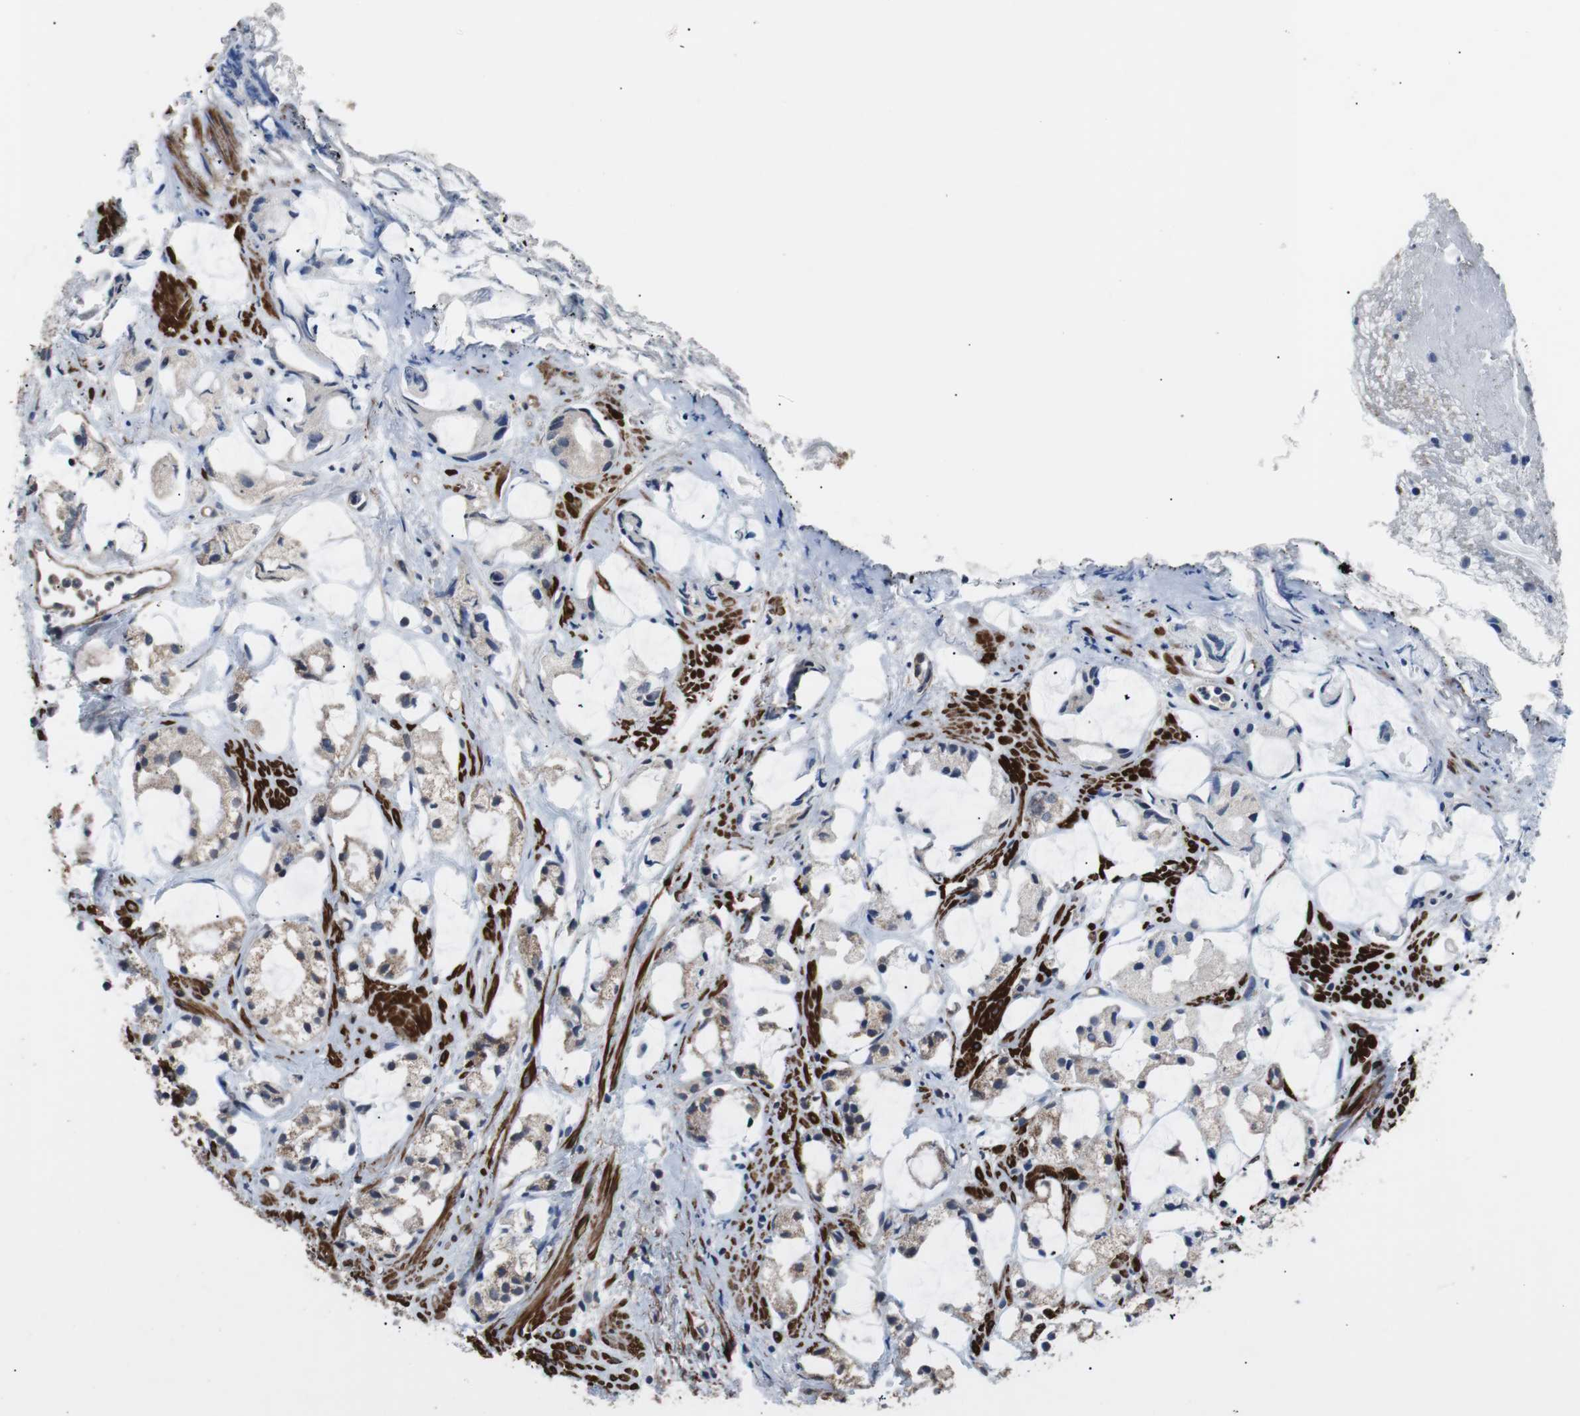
{"staining": {"intensity": "weak", "quantity": "<25%", "location": "cytoplasmic/membranous"}, "tissue": "prostate cancer", "cell_type": "Tumor cells", "image_type": "cancer", "snomed": [{"axis": "morphology", "description": "Adenocarcinoma, High grade"}, {"axis": "topography", "description": "Prostate"}], "caption": "Adenocarcinoma (high-grade) (prostate) stained for a protein using immunohistochemistry (IHC) displays no staining tumor cells.", "gene": "PITRM1", "patient": {"sex": "male", "age": 85}}